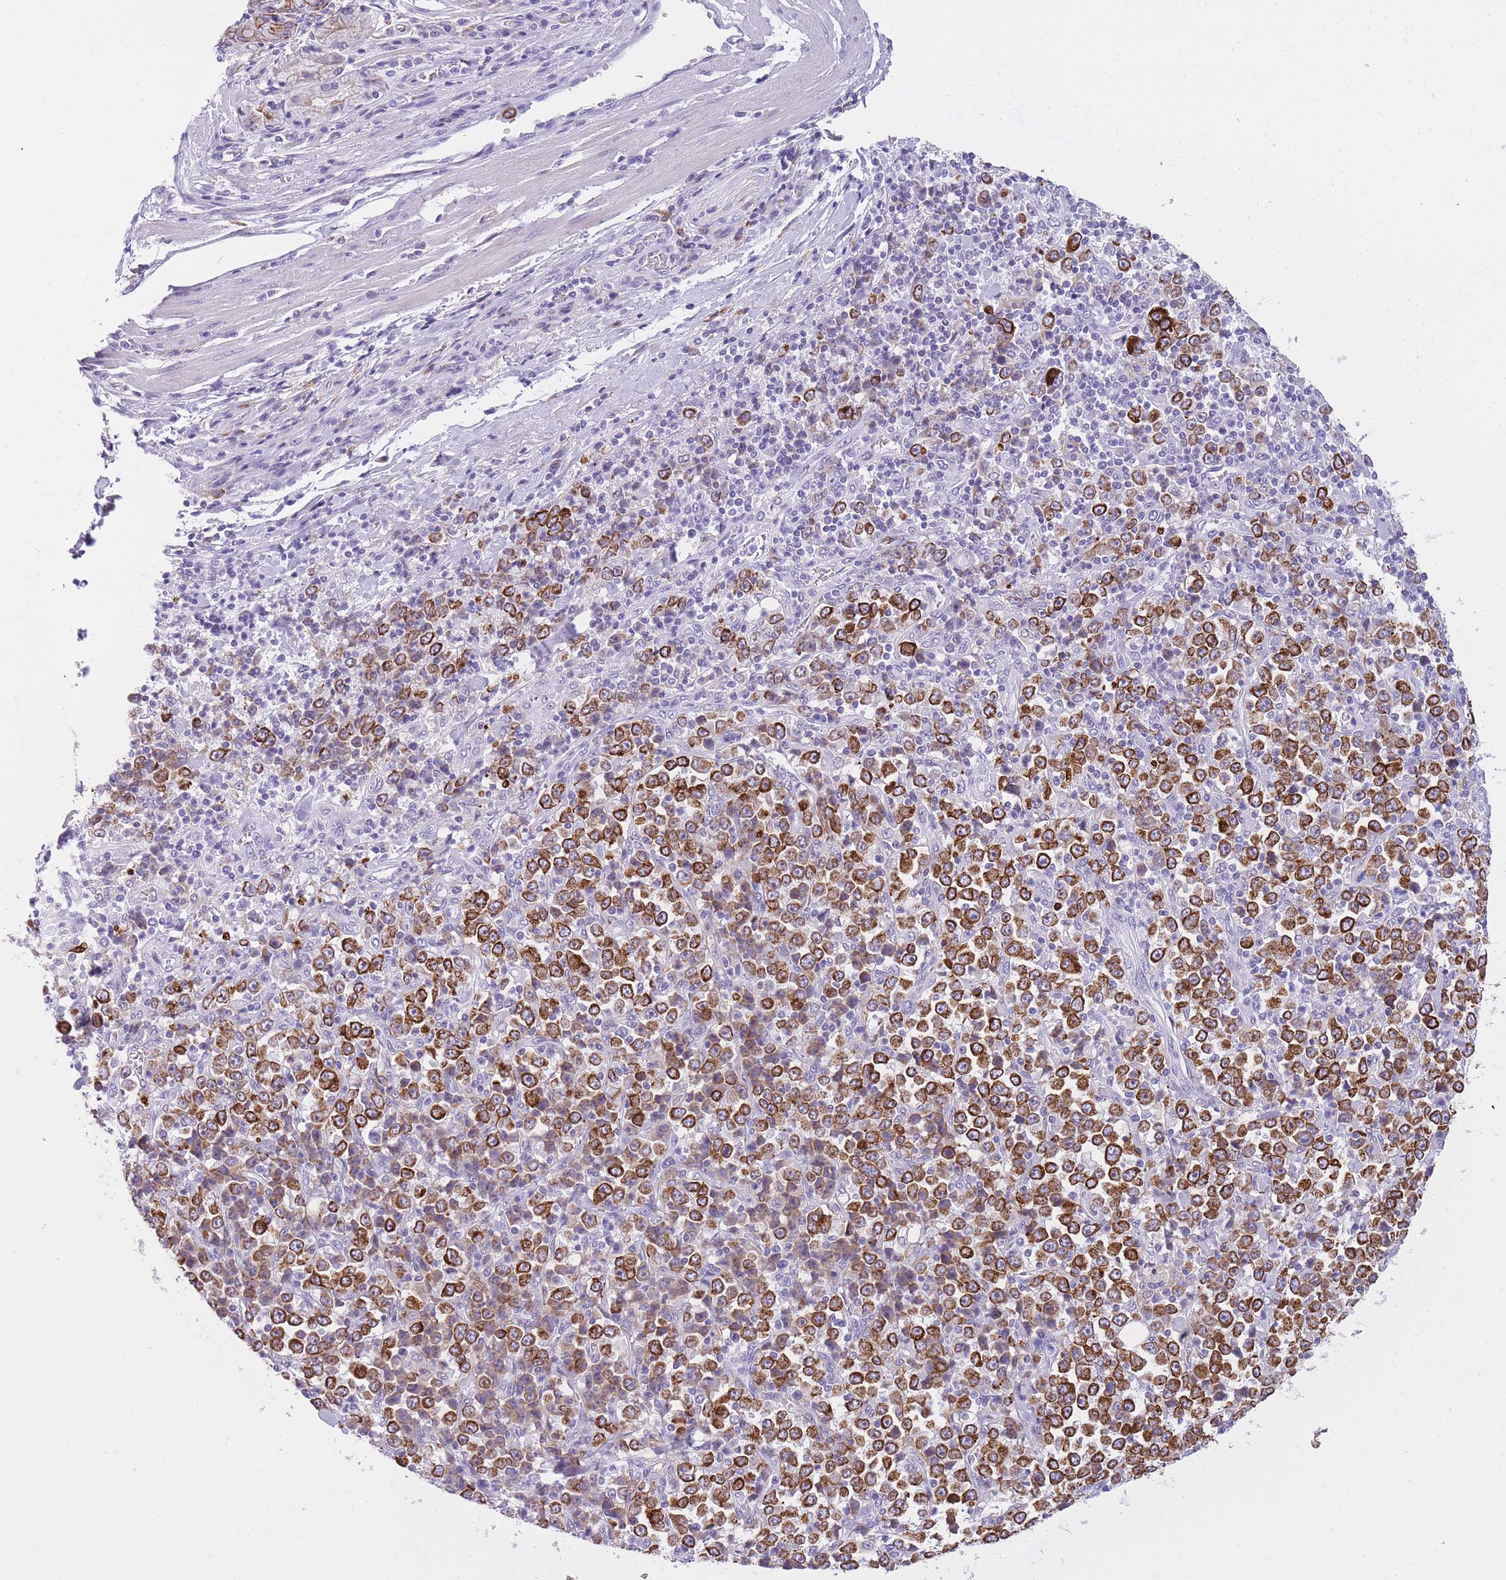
{"staining": {"intensity": "strong", "quantity": ">75%", "location": "cytoplasmic/membranous"}, "tissue": "stomach cancer", "cell_type": "Tumor cells", "image_type": "cancer", "snomed": [{"axis": "morphology", "description": "Normal tissue, NOS"}, {"axis": "morphology", "description": "Adenocarcinoma, NOS"}, {"axis": "topography", "description": "Stomach, upper"}, {"axis": "topography", "description": "Stomach"}], "caption": "Human stomach cancer (adenocarcinoma) stained with a protein marker shows strong staining in tumor cells.", "gene": "RADX", "patient": {"sex": "male", "age": 59}}